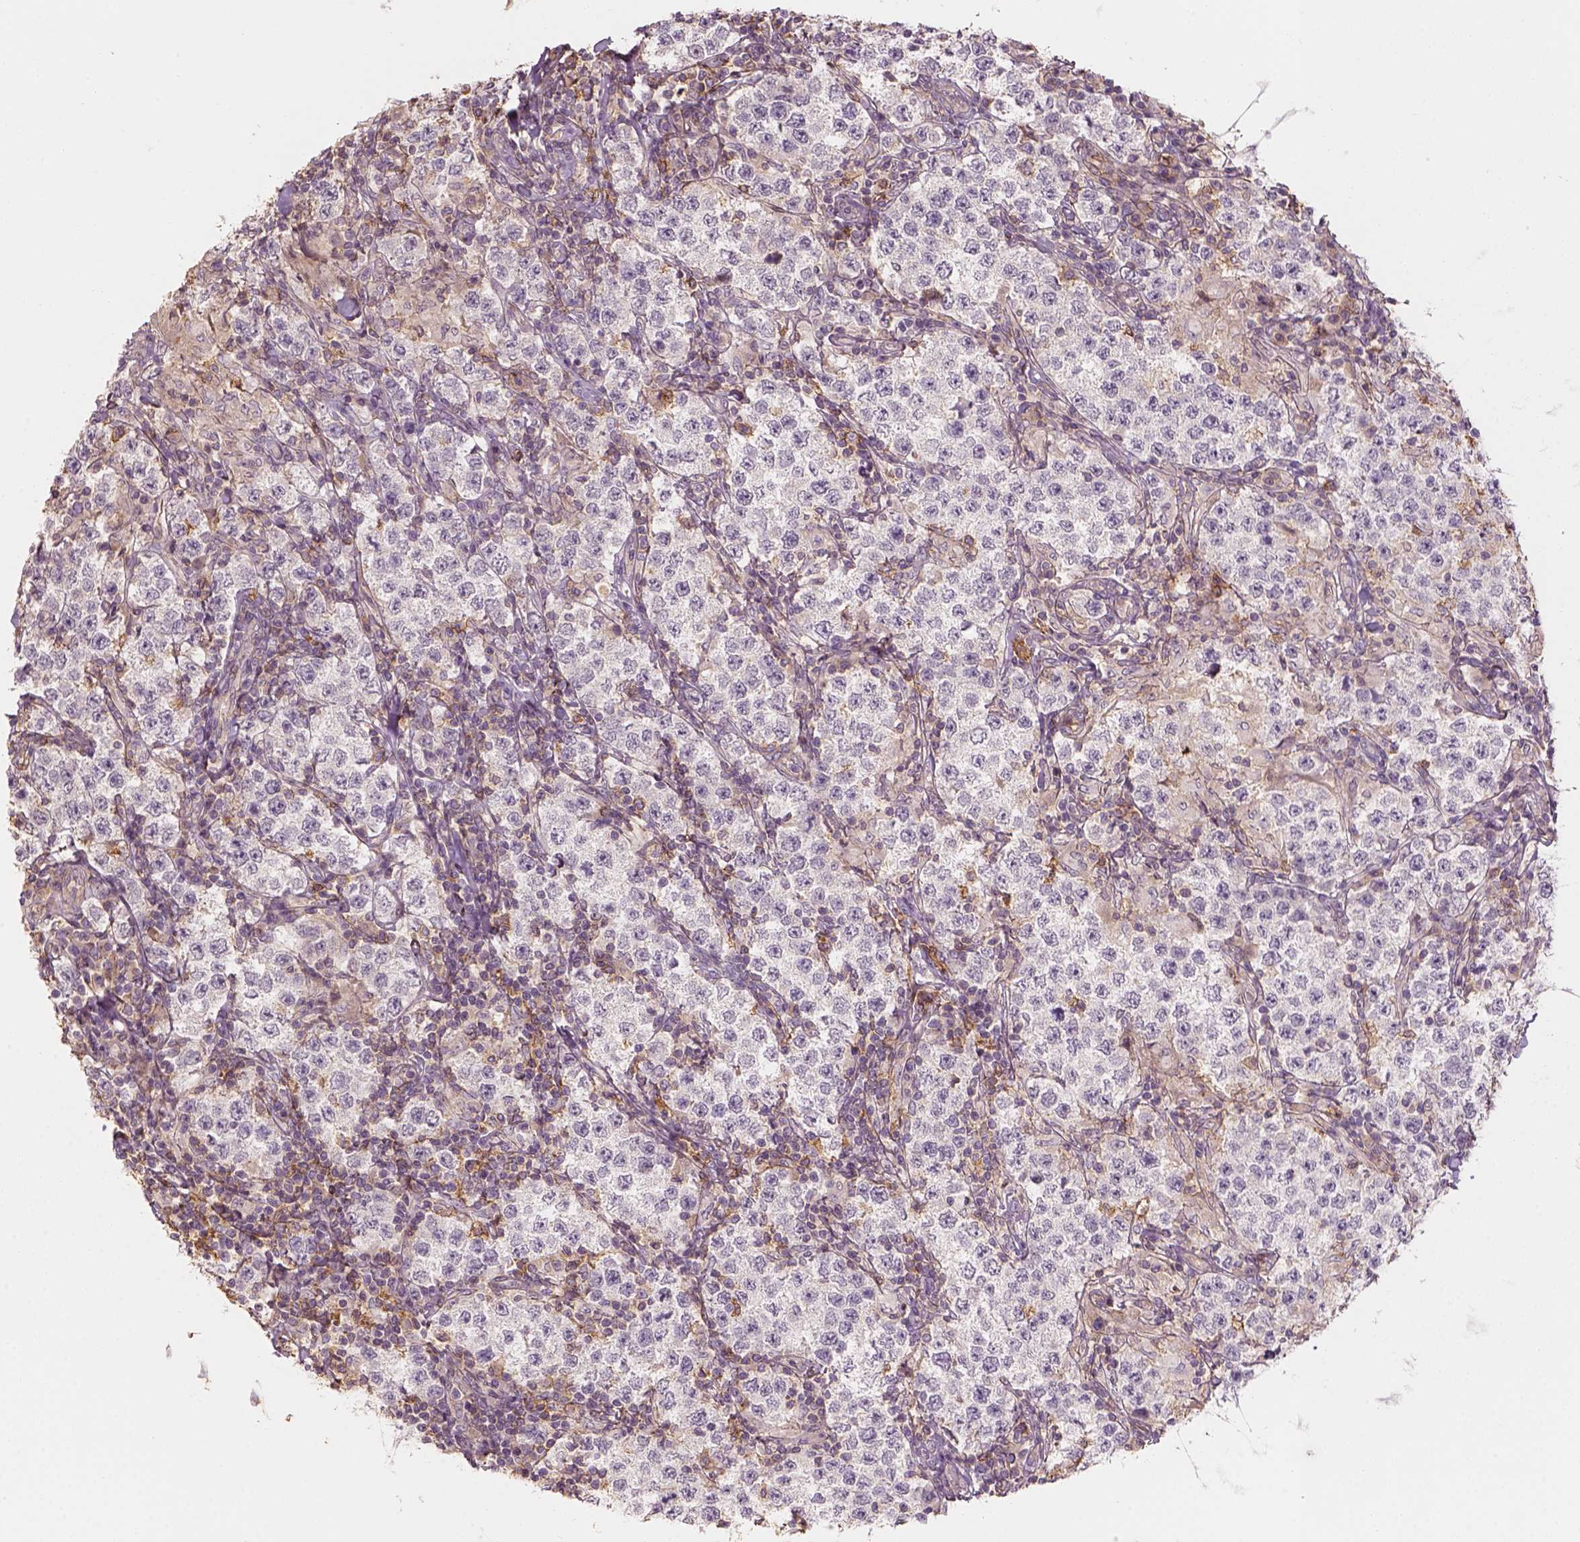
{"staining": {"intensity": "negative", "quantity": "none", "location": "none"}, "tissue": "testis cancer", "cell_type": "Tumor cells", "image_type": "cancer", "snomed": [{"axis": "morphology", "description": "Seminoma, NOS"}, {"axis": "morphology", "description": "Carcinoma, Embryonal, NOS"}, {"axis": "topography", "description": "Testis"}], "caption": "High magnification brightfield microscopy of testis cancer (seminoma) stained with DAB (3,3'-diaminobenzidine) (brown) and counterstained with hematoxylin (blue): tumor cells show no significant positivity. Nuclei are stained in blue.", "gene": "AQP9", "patient": {"sex": "male", "age": 41}}